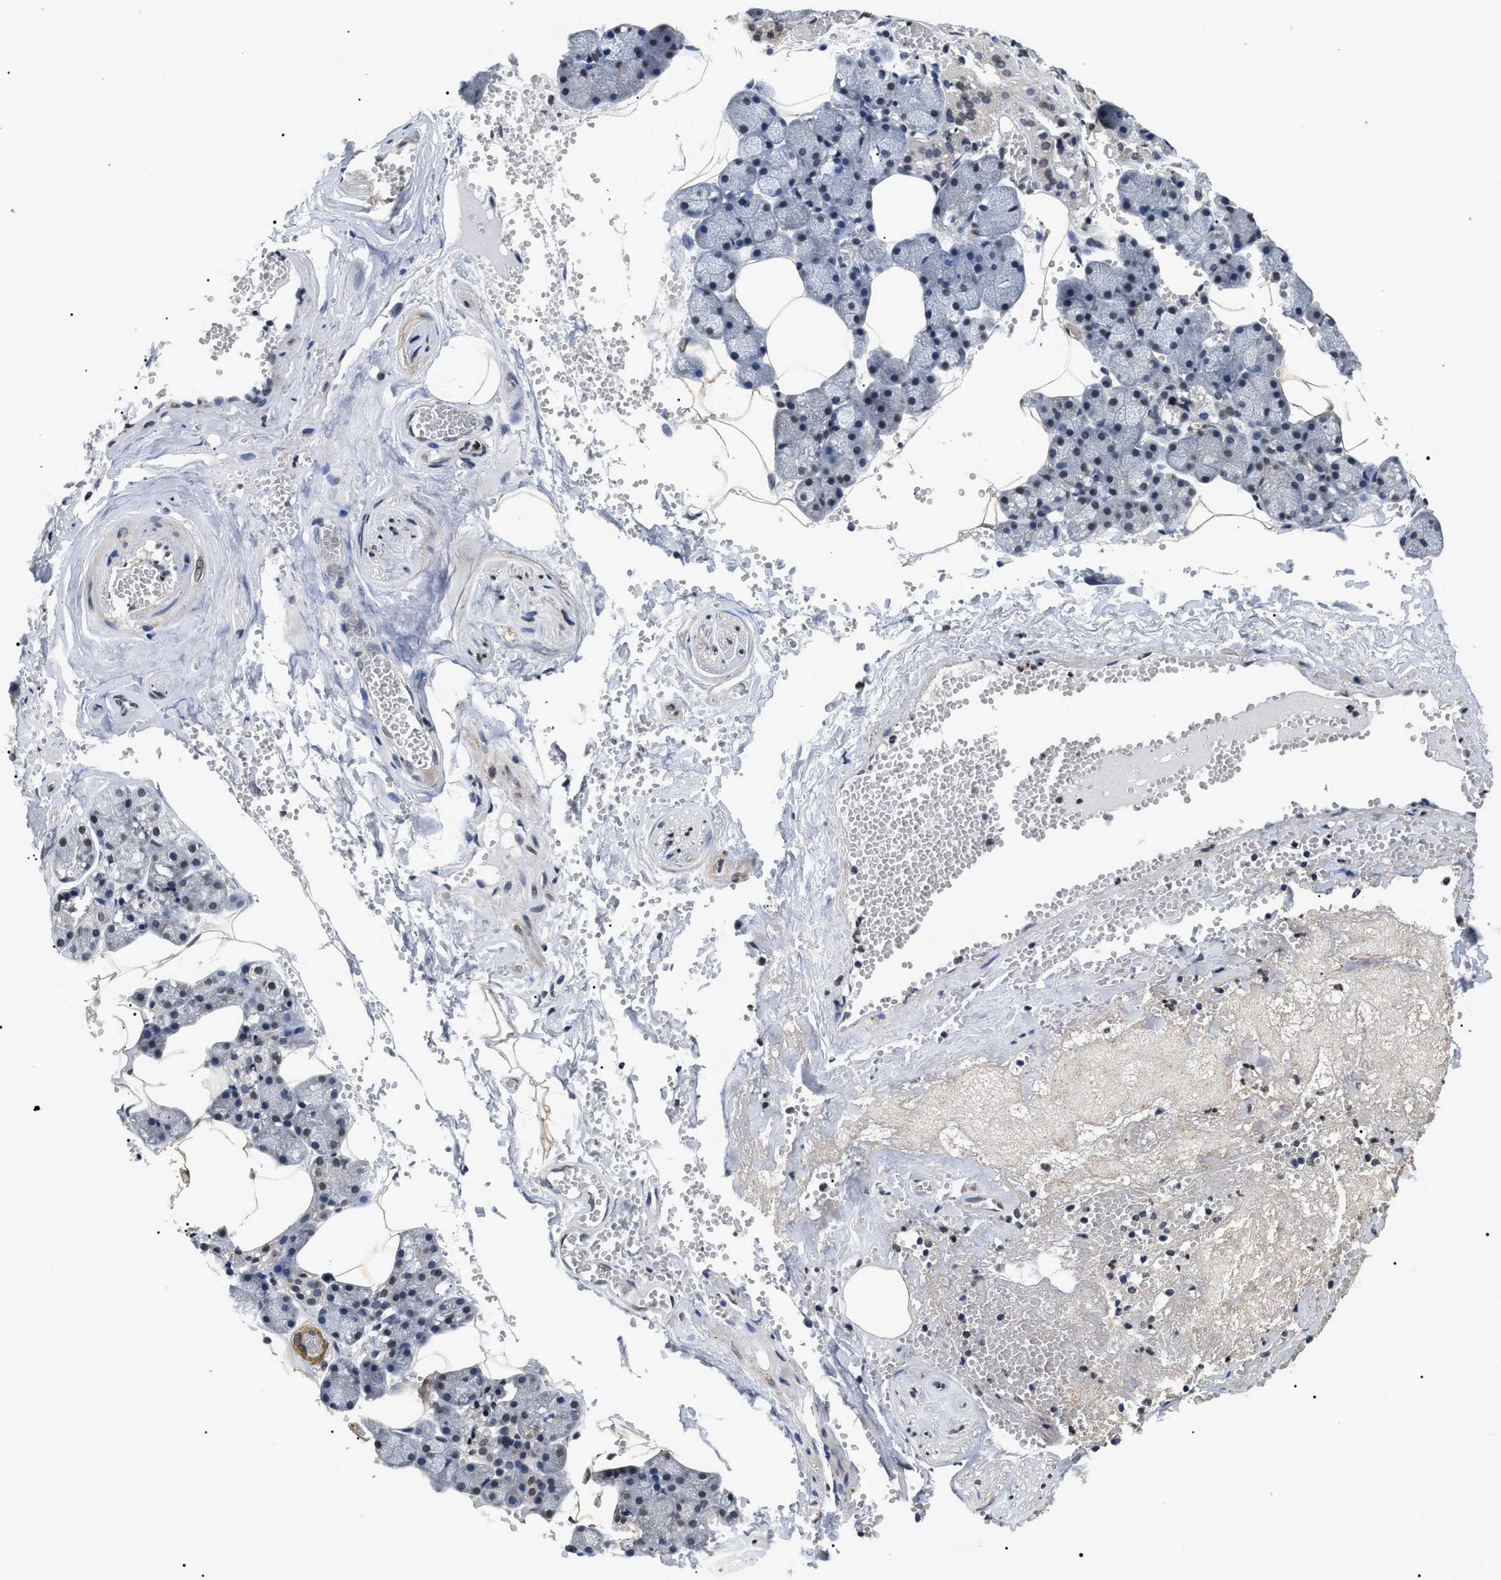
{"staining": {"intensity": "moderate", "quantity": "25%-75%", "location": "nuclear"}, "tissue": "salivary gland", "cell_type": "Glandular cells", "image_type": "normal", "snomed": [{"axis": "morphology", "description": "Normal tissue, NOS"}, {"axis": "topography", "description": "Salivary gland"}], "caption": "Brown immunohistochemical staining in benign salivary gland displays moderate nuclear positivity in approximately 25%-75% of glandular cells. (DAB (3,3'-diaminobenzidine) IHC, brown staining for protein, blue staining for nuclei).", "gene": "ANP32E", "patient": {"sex": "male", "age": 62}}